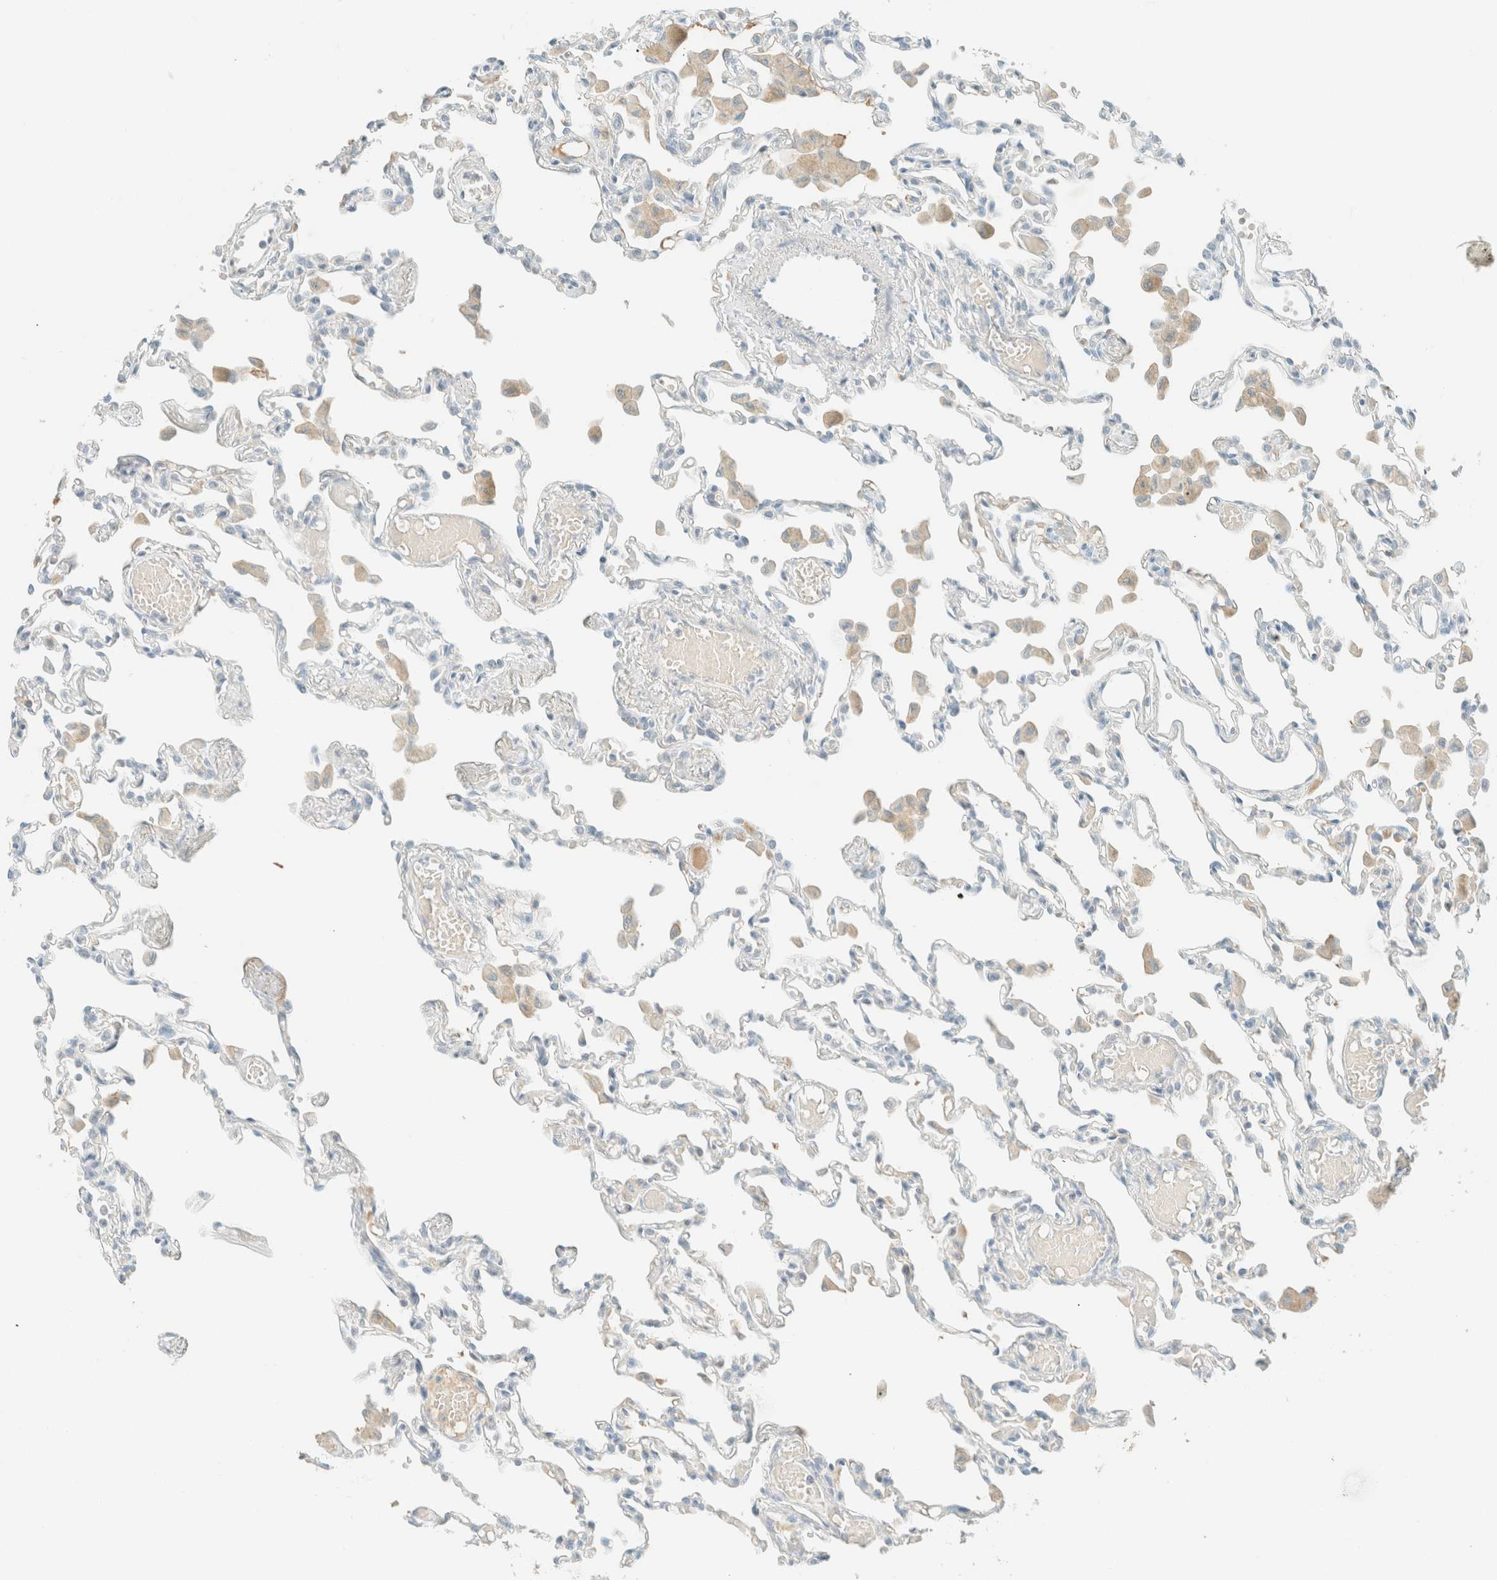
{"staining": {"intensity": "negative", "quantity": "none", "location": "none"}, "tissue": "lung", "cell_type": "Alveolar cells", "image_type": "normal", "snomed": [{"axis": "morphology", "description": "Normal tissue, NOS"}, {"axis": "topography", "description": "Bronchus"}, {"axis": "topography", "description": "Lung"}], "caption": "A high-resolution photomicrograph shows immunohistochemistry (IHC) staining of benign lung, which demonstrates no significant staining in alveolar cells. The staining is performed using DAB brown chromogen with nuclei counter-stained in using hematoxylin.", "gene": "GPA33", "patient": {"sex": "female", "age": 49}}